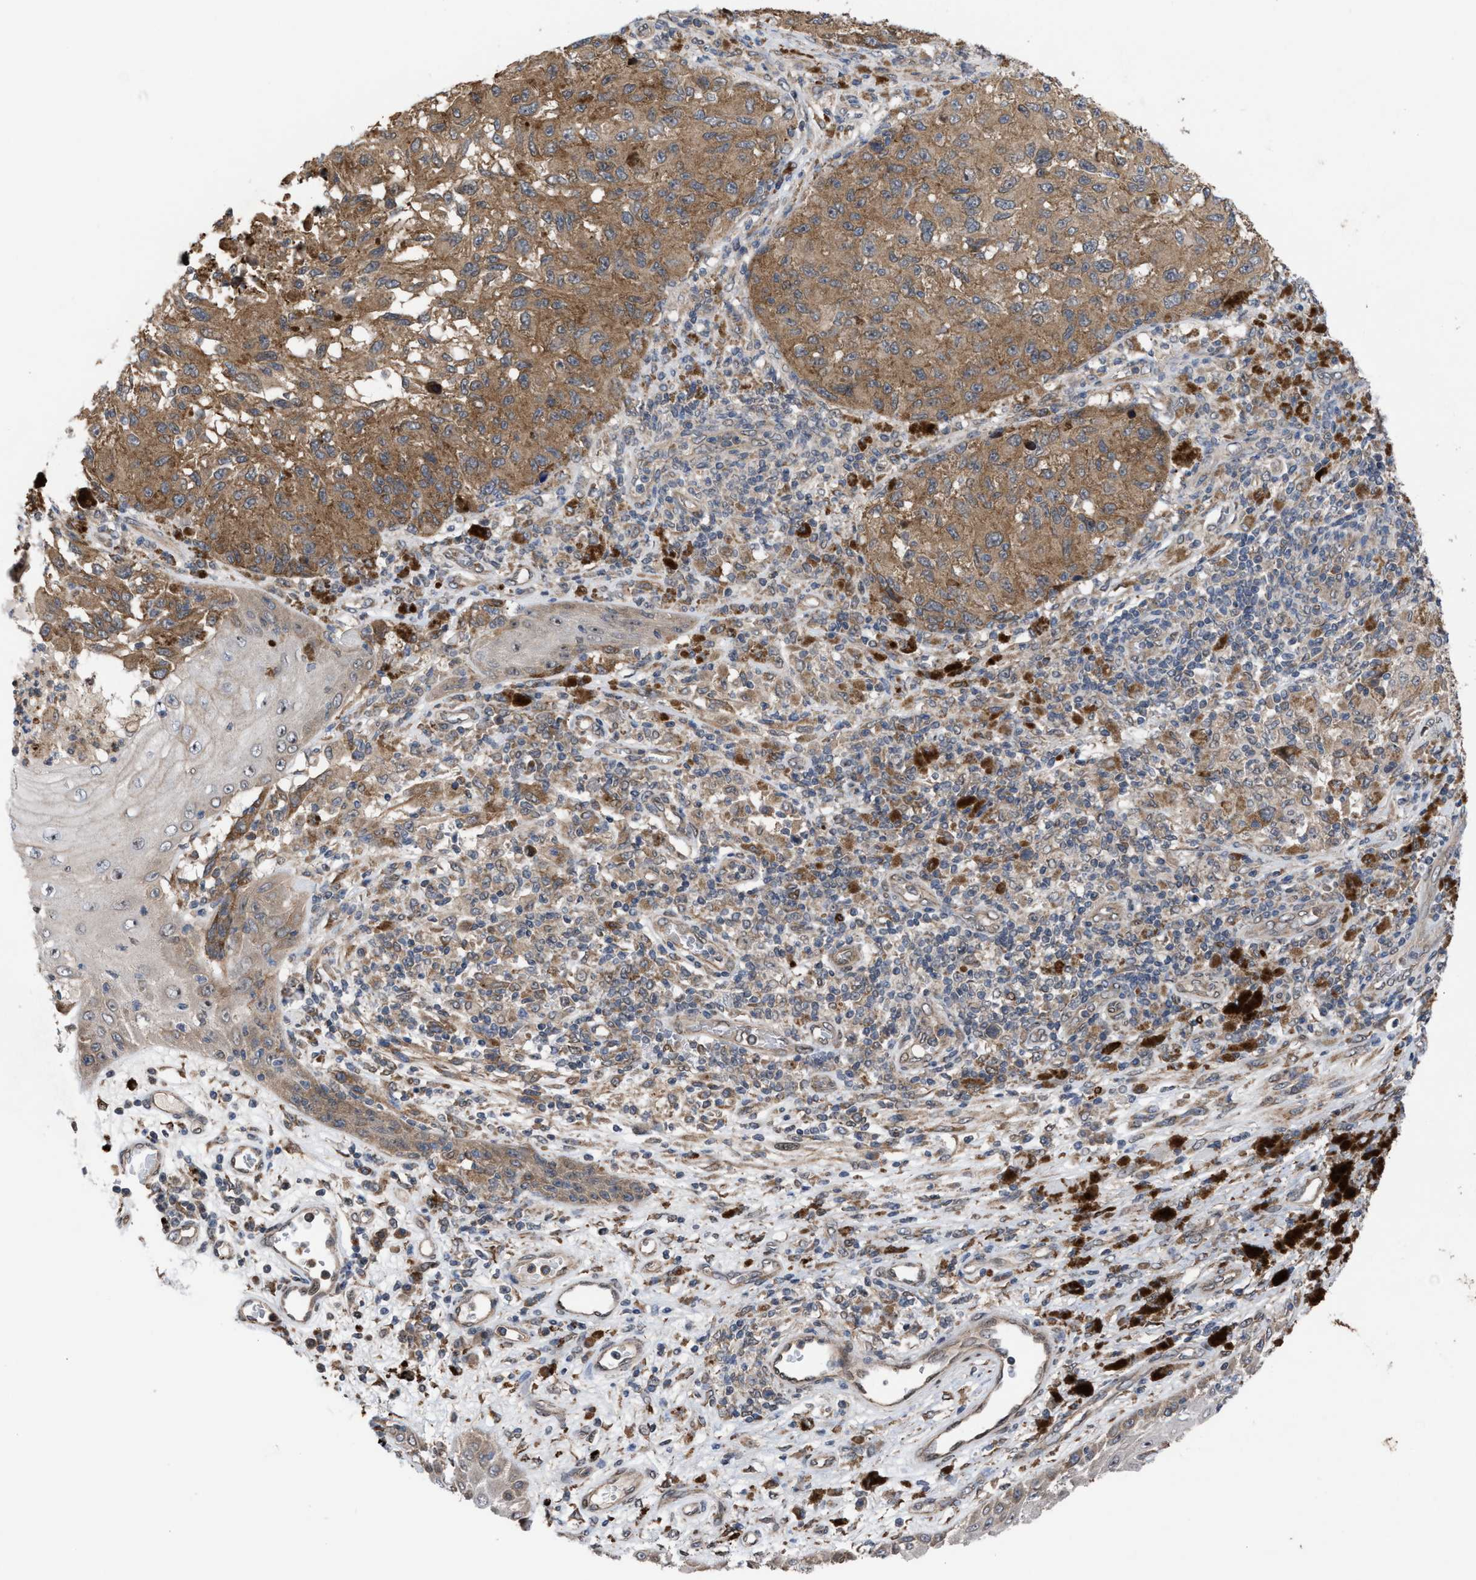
{"staining": {"intensity": "moderate", "quantity": ">75%", "location": "cytoplasmic/membranous"}, "tissue": "melanoma", "cell_type": "Tumor cells", "image_type": "cancer", "snomed": [{"axis": "morphology", "description": "Malignant melanoma, NOS"}, {"axis": "topography", "description": "Skin"}], "caption": "A histopathology image of melanoma stained for a protein displays moderate cytoplasmic/membranous brown staining in tumor cells. (Brightfield microscopy of DAB IHC at high magnification).", "gene": "TP53BP2", "patient": {"sex": "female", "age": 73}}